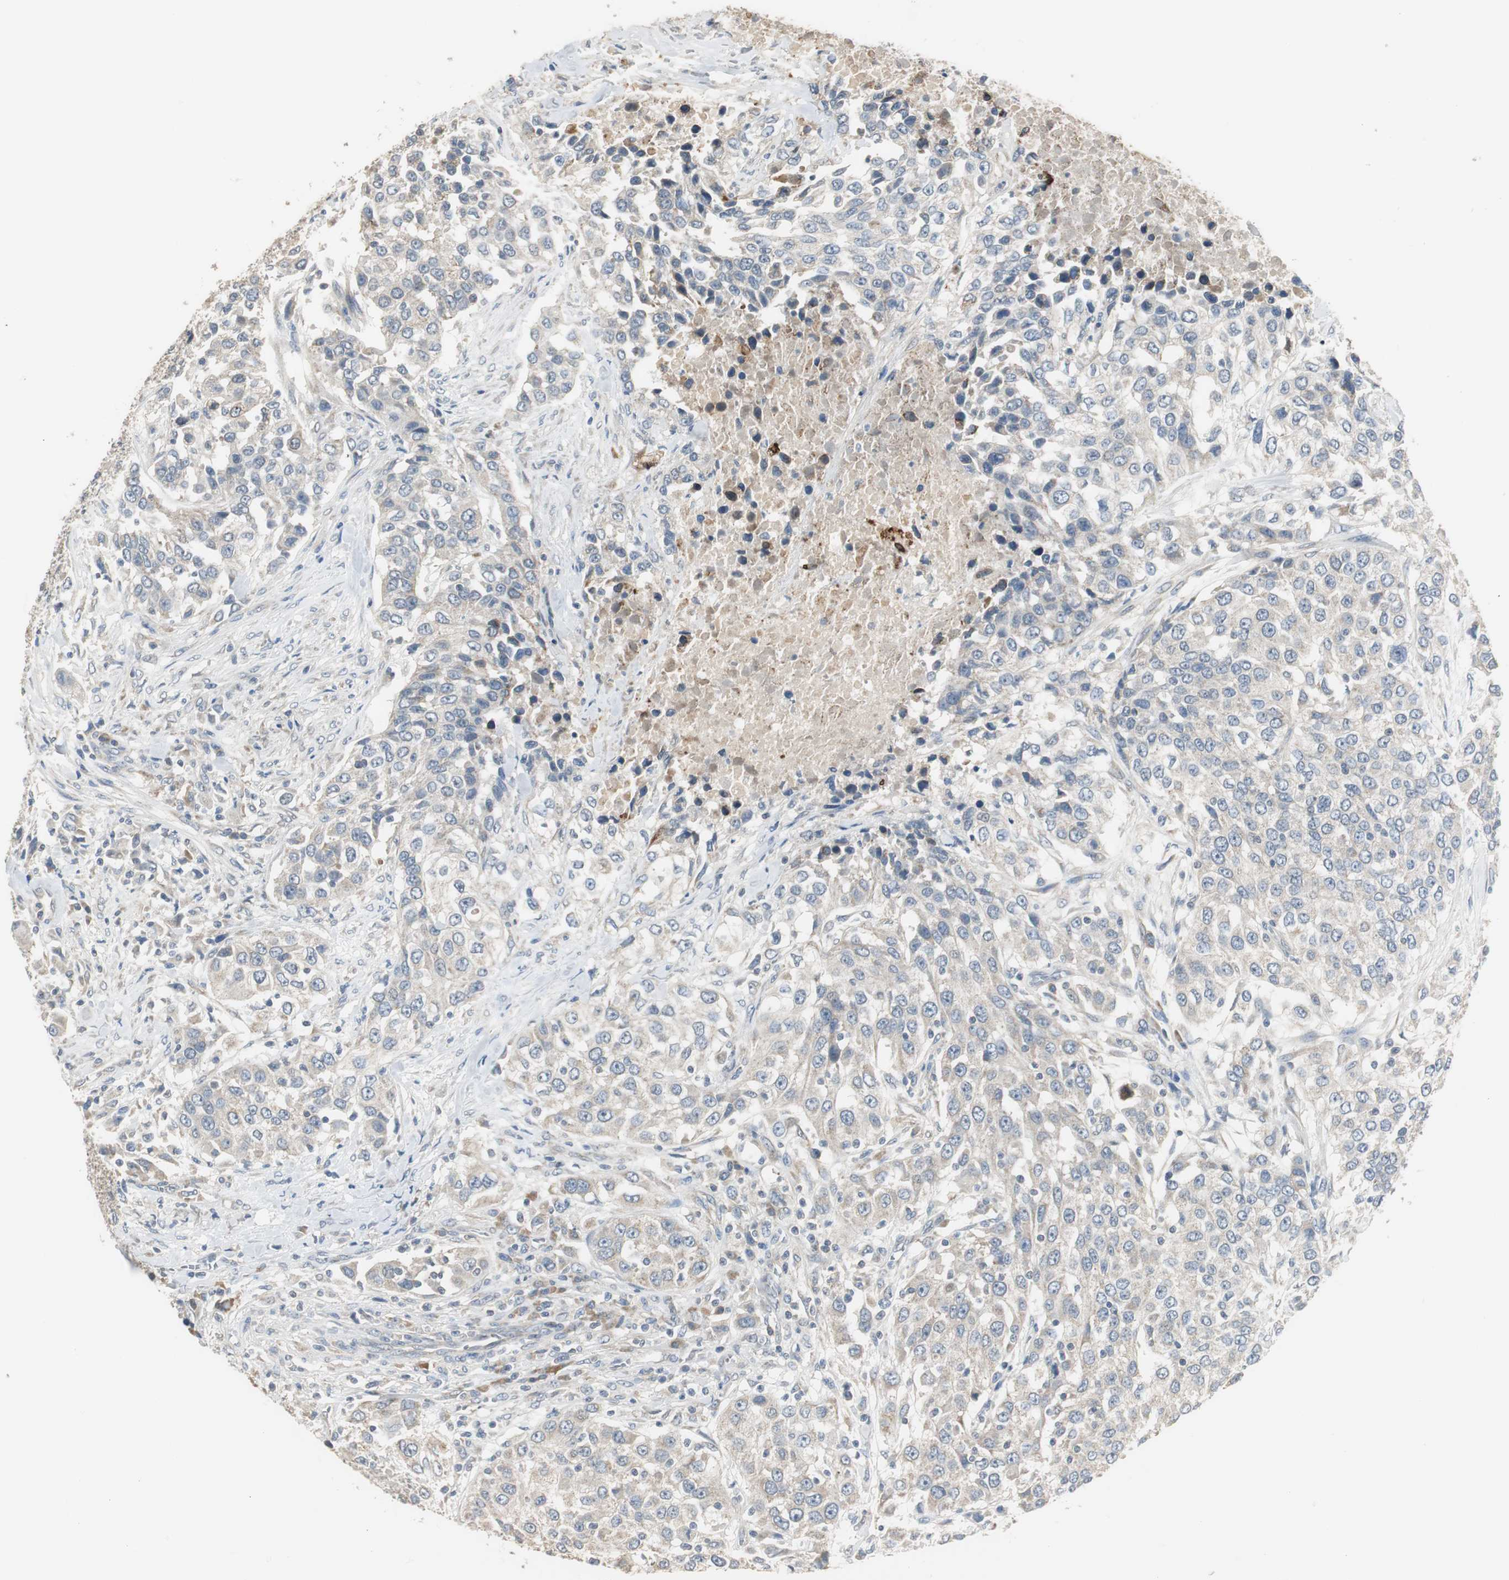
{"staining": {"intensity": "negative", "quantity": "none", "location": "none"}, "tissue": "urothelial cancer", "cell_type": "Tumor cells", "image_type": "cancer", "snomed": [{"axis": "morphology", "description": "Urothelial carcinoma, High grade"}, {"axis": "topography", "description": "Urinary bladder"}], "caption": "A high-resolution histopathology image shows immunohistochemistry (IHC) staining of urothelial cancer, which reveals no significant positivity in tumor cells.", "gene": "MYT1", "patient": {"sex": "female", "age": 80}}